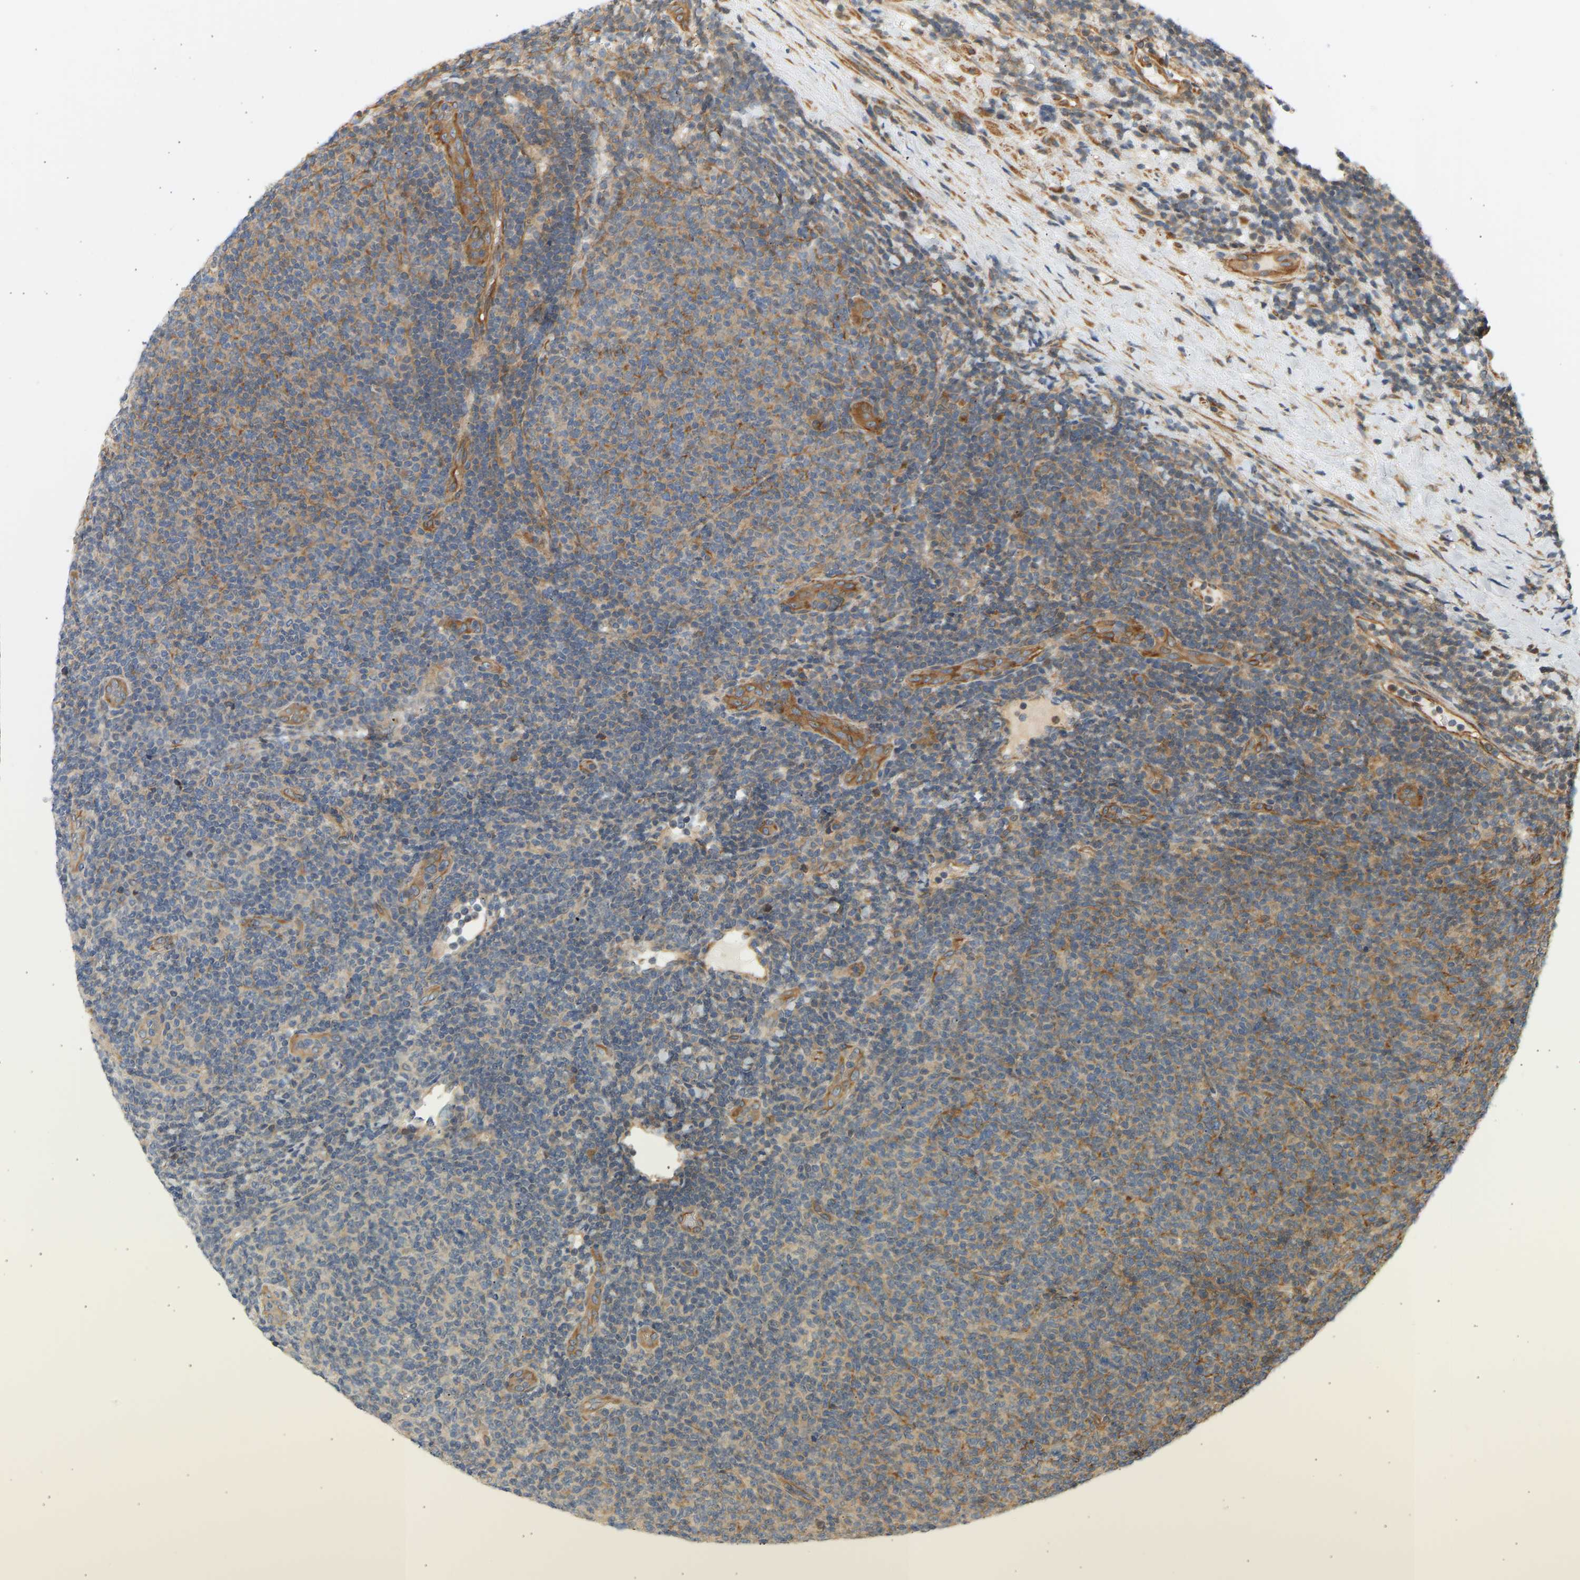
{"staining": {"intensity": "weak", "quantity": "25%-75%", "location": "cytoplasmic/membranous"}, "tissue": "lymphoma", "cell_type": "Tumor cells", "image_type": "cancer", "snomed": [{"axis": "morphology", "description": "Malignant lymphoma, non-Hodgkin's type, Low grade"}, {"axis": "topography", "description": "Lymph node"}], "caption": "Protein expression analysis of human lymphoma reveals weak cytoplasmic/membranous expression in about 25%-75% of tumor cells.", "gene": "CEP57", "patient": {"sex": "male", "age": 66}}